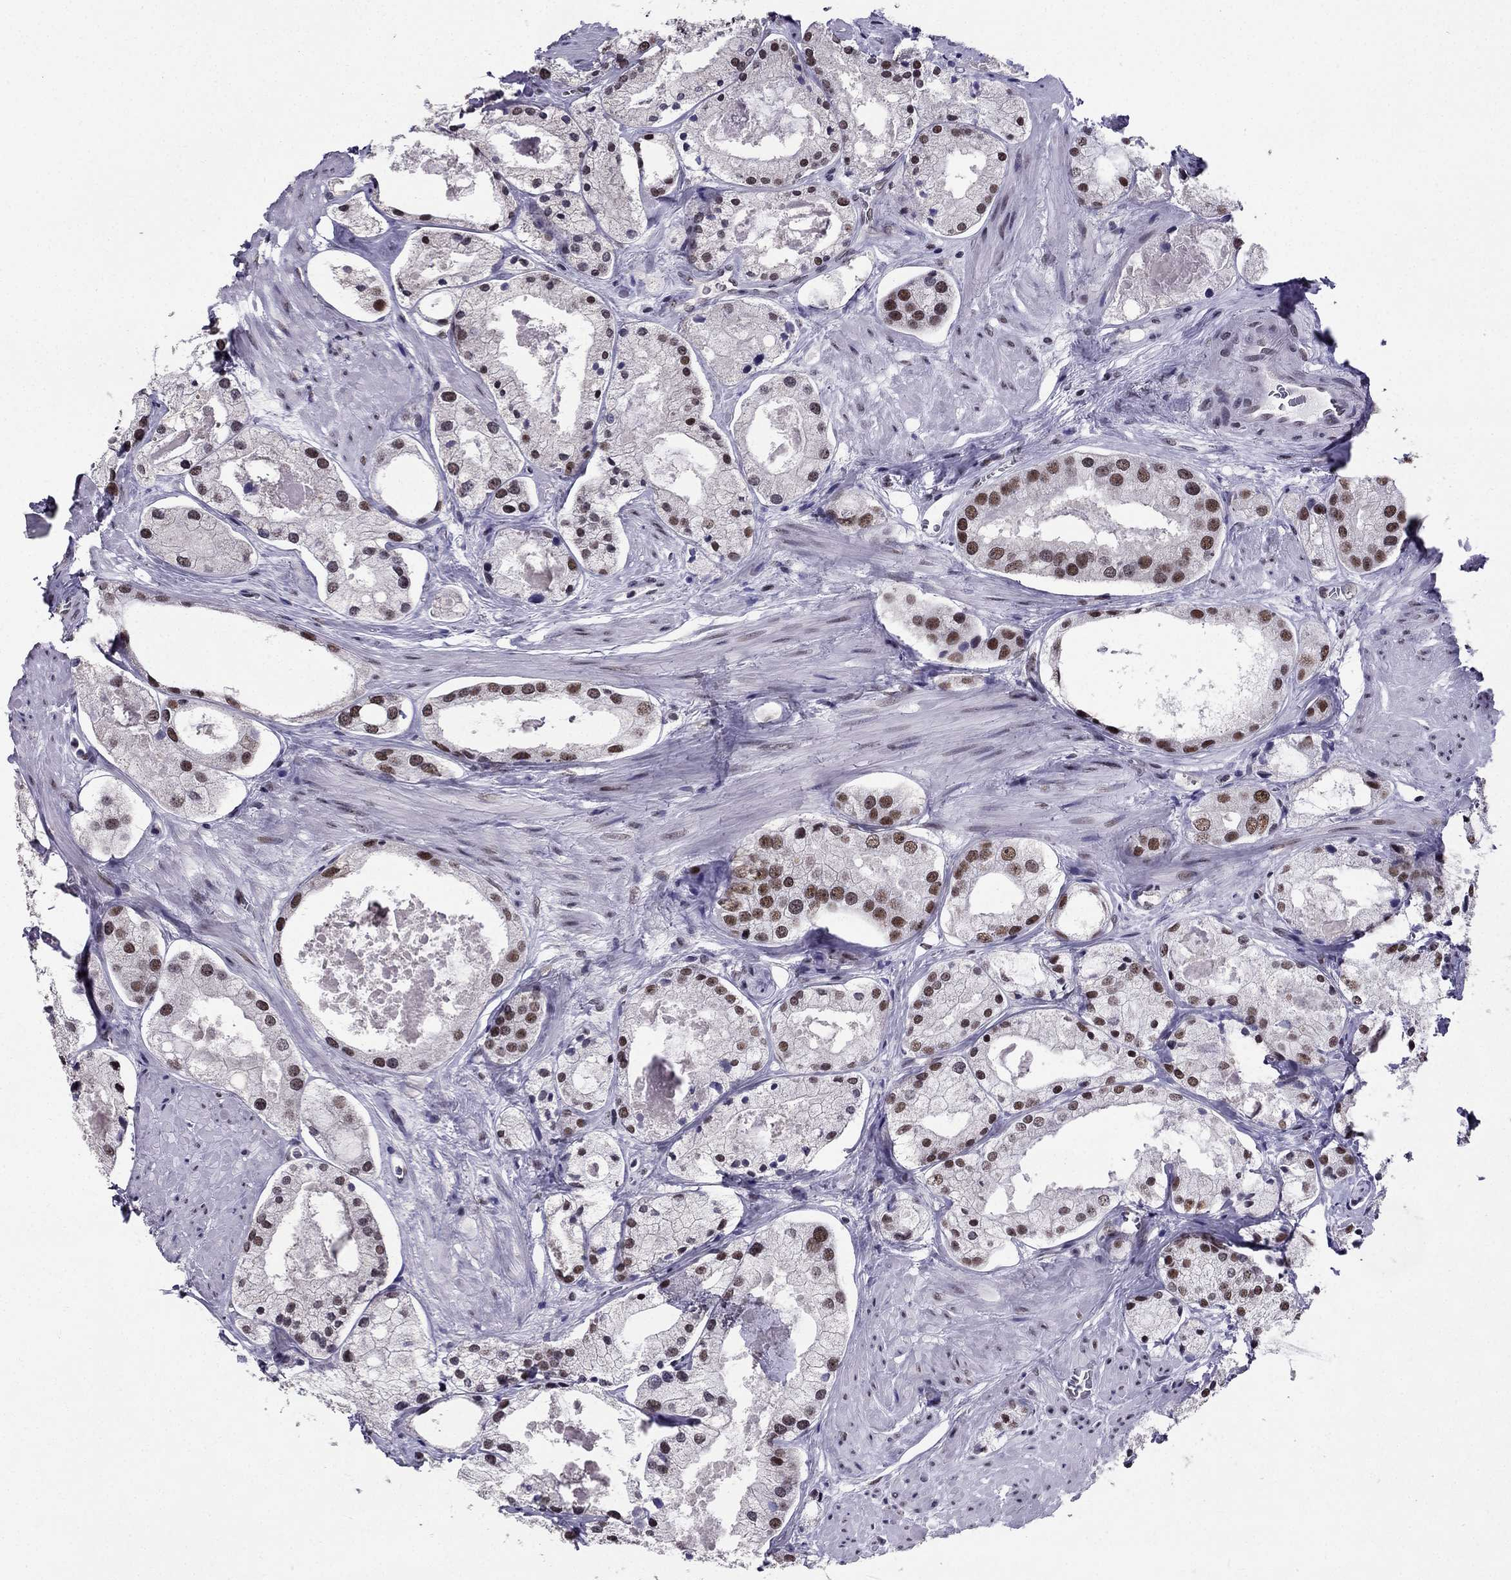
{"staining": {"intensity": "moderate", "quantity": "25%-75%", "location": "nuclear"}, "tissue": "prostate cancer", "cell_type": "Tumor cells", "image_type": "cancer", "snomed": [{"axis": "morphology", "description": "Adenocarcinoma, NOS"}, {"axis": "morphology", "description": "Adenocarcinoma, High grade"}, {"axis": "topography", "description": "Prostate"}], "caption": "Tumor cells display medium levels of moderate nuclear positivity in about 25%-75% of cells in prostate cancer. (DAB (3,3'-diaminobenzidine) IHC with brightfield microscopy, high magnification).", "gene": "ZNF420", "patient": {"sex": "male", "age": 64}}